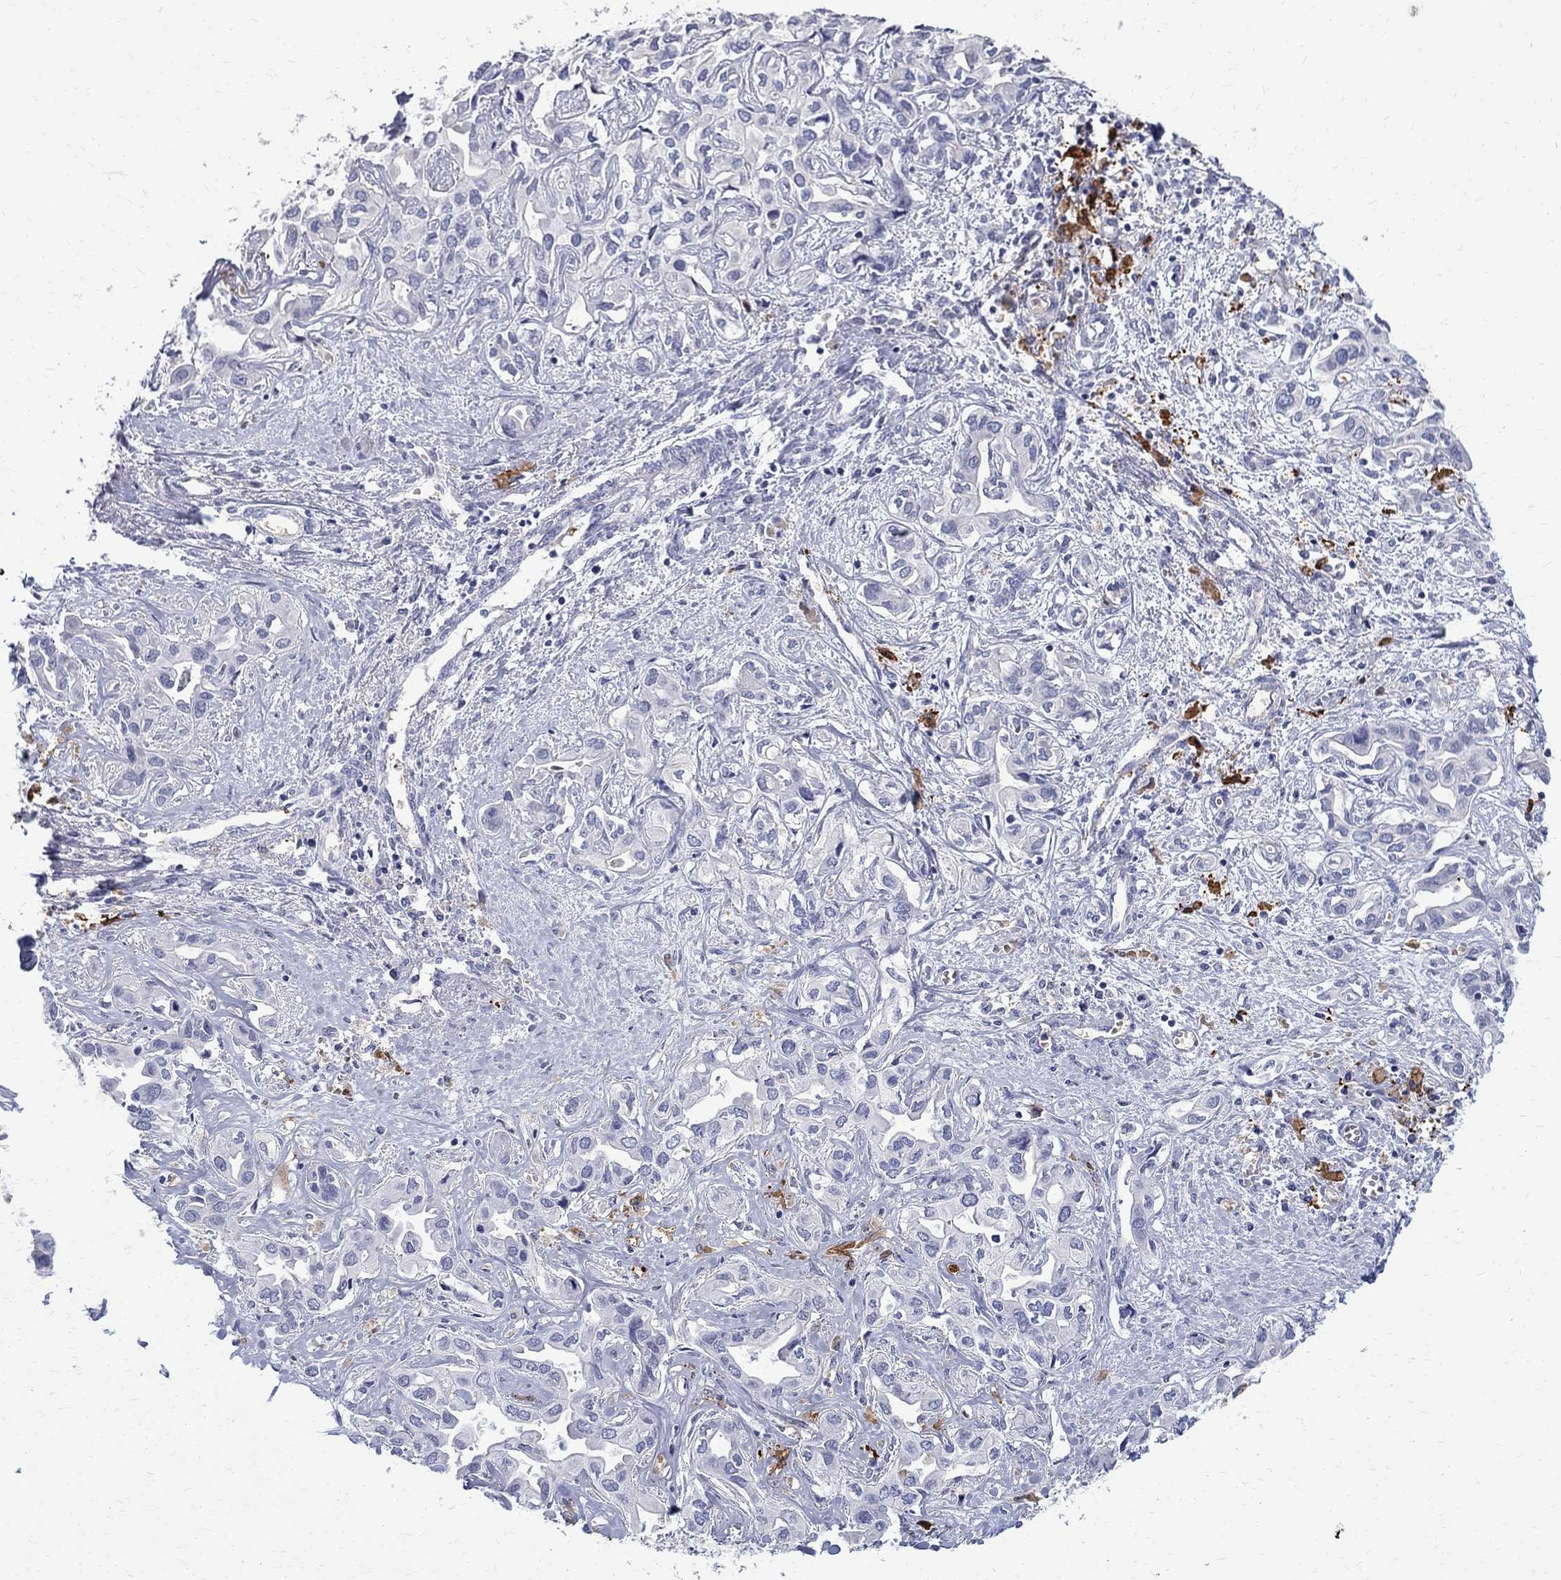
{"staining": {"intensity": "negative", "quantity": "none", "location": "none"}, "tissue": "liver cancer", "cell_type": "Tumor cells", "image_type": "cancer", "snomed": [{"axis": "morphology", "description": "Cholangiocarcinoma"}, {"axis": "topography", "description": "Liver"}], "caption": "A photomicrograph of human liver cancer is negative for staining in tumor cells.", "gene": "AGER", "patient": {"sex": "female", "age": 64}}